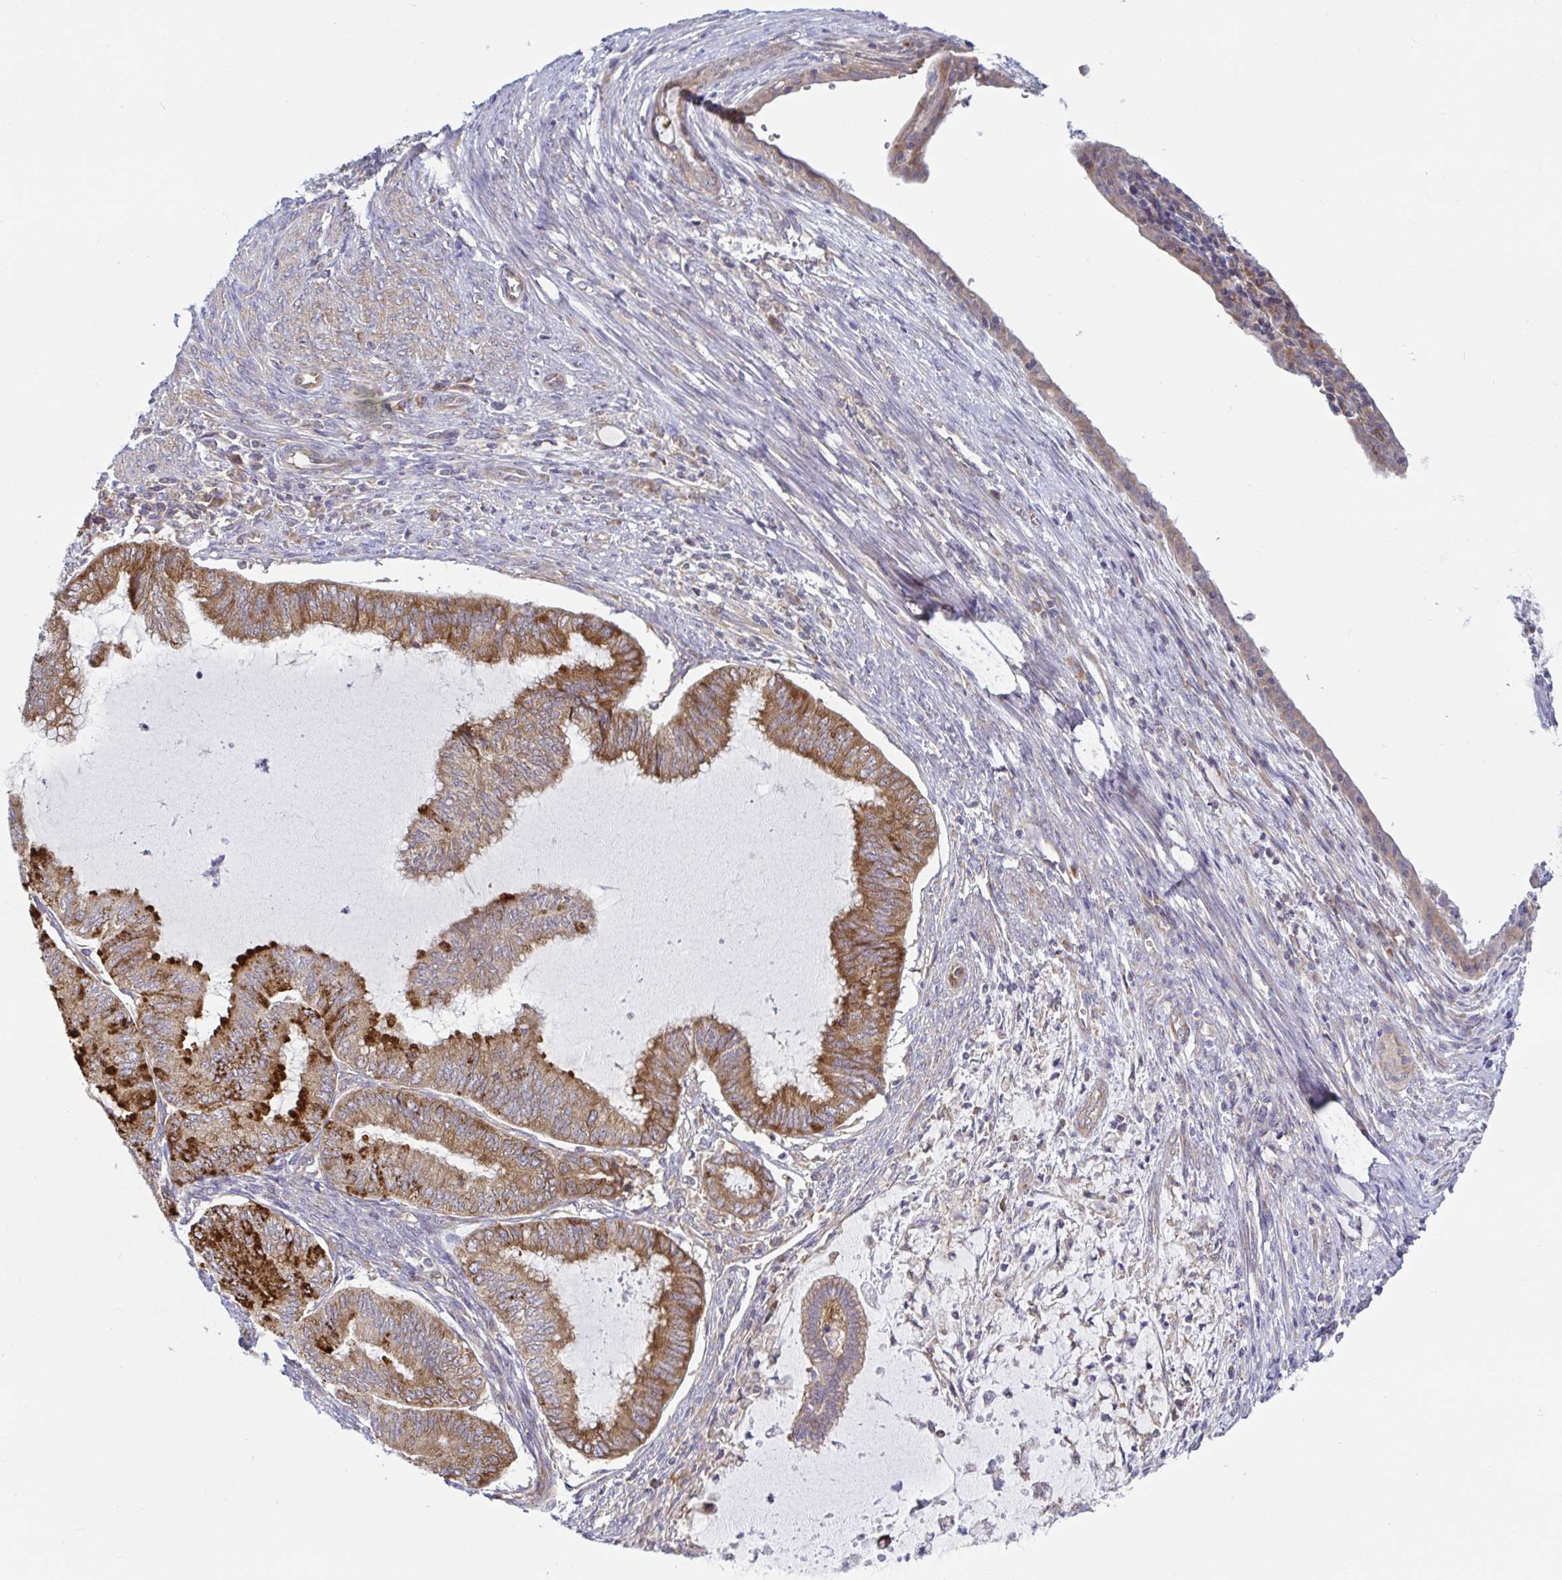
{"staining": {"intensity": "strong", "quantity": "25%-75%", "location": "cytoplasmic/membranous"}, "tissue": "endometrial cancer", "cell_type": "Tumor cells", "image_type": "cancer", "snomed": [{"axis": "morphology", "description": "Adenocarcinoma, NOS"}, {"axis": "topography", "description": "Endometrium"}], "caption": "Strong cytoplasmic/membranous positivity for a protein is seen in about 25%-75% of tumor cells of endometrial adenocarcinoma using immunohistochemistry.", "gene": "LARP1", "patient": {"sex": "female", "age": 79}}